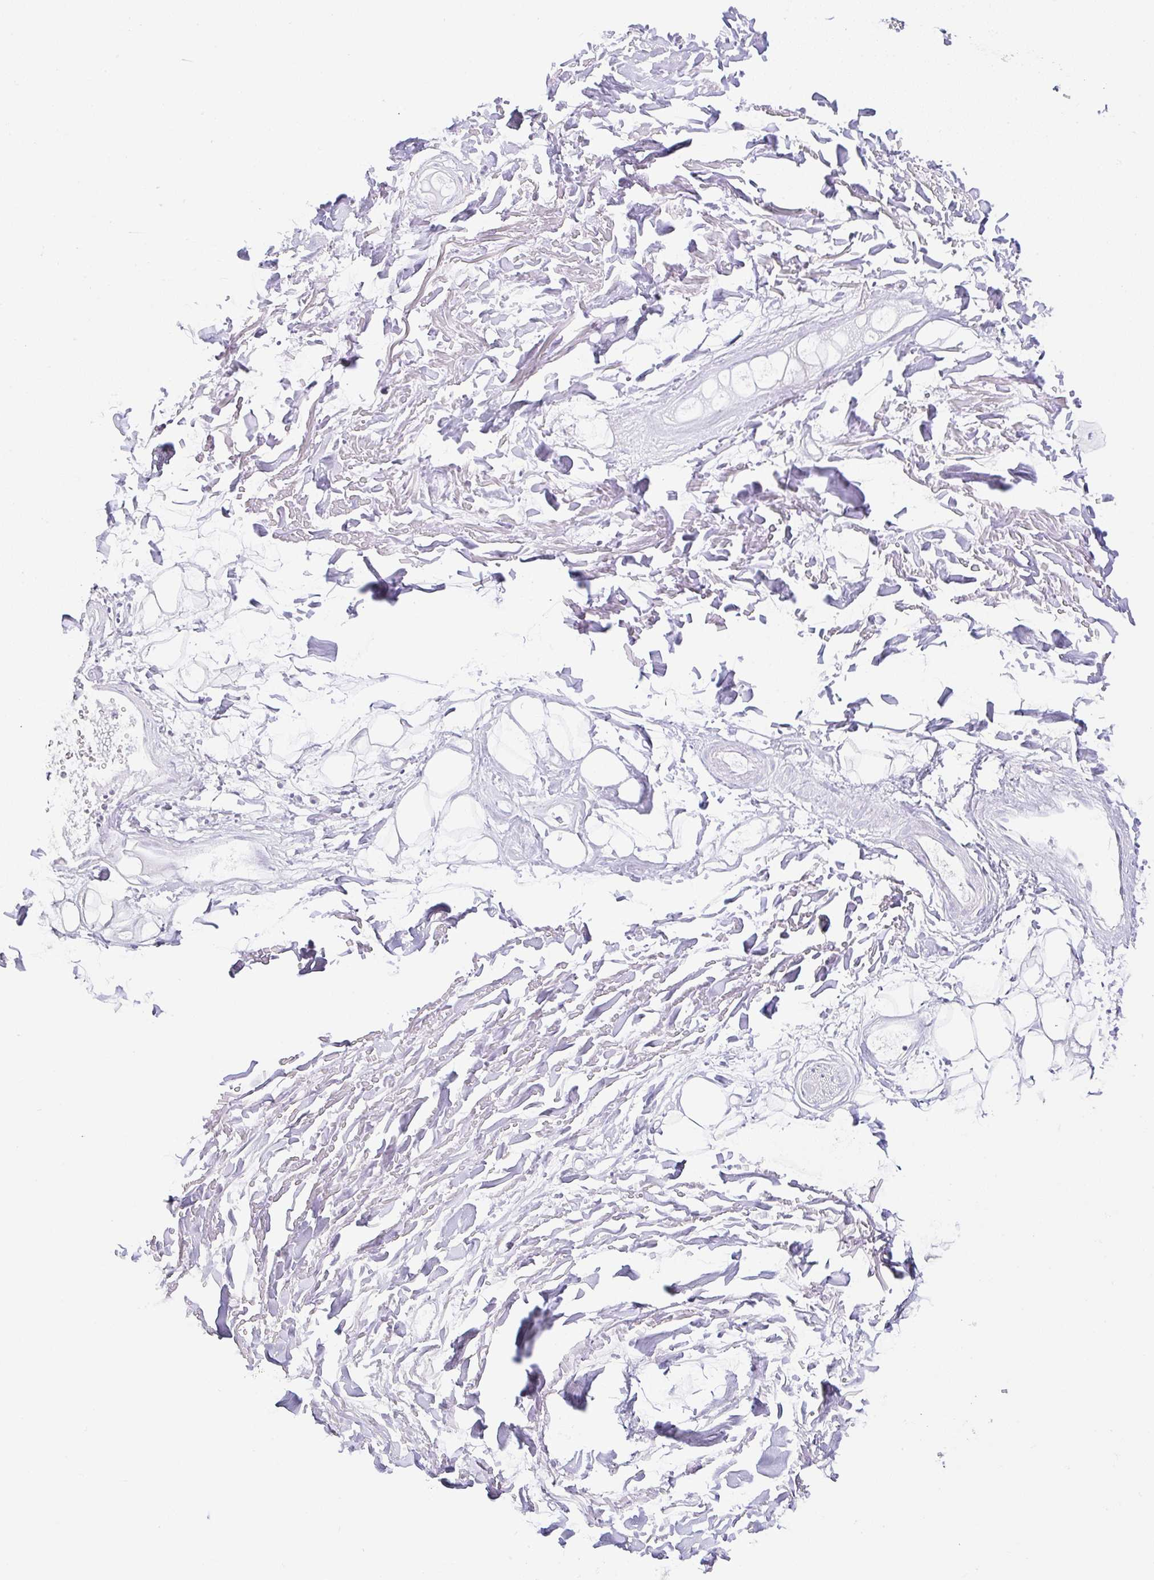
{"staining": {"intensity": "negative", "quantity": "none", "location": "none"}, "tissue": "adipose tissue", "cell_type": "Adipocytes", "image_type": "normal", "snomed": [{"axis": "morphology", "description": "Normal tissue, NOS"}, {"axis": "topography", "description": "Cartilage tissue"}], "caption": "Adipocytes show no significant expression in normal adipose tissue. The staining was performed using DAB (3,3'-diaminobenzidine) to visualize the protein expression in brown, while the nuclei were stained in blue with hematoxylin (Magnification: 20x).", "gene": "UGT3A1", "patient": {"sex": "male", "age": 57}}